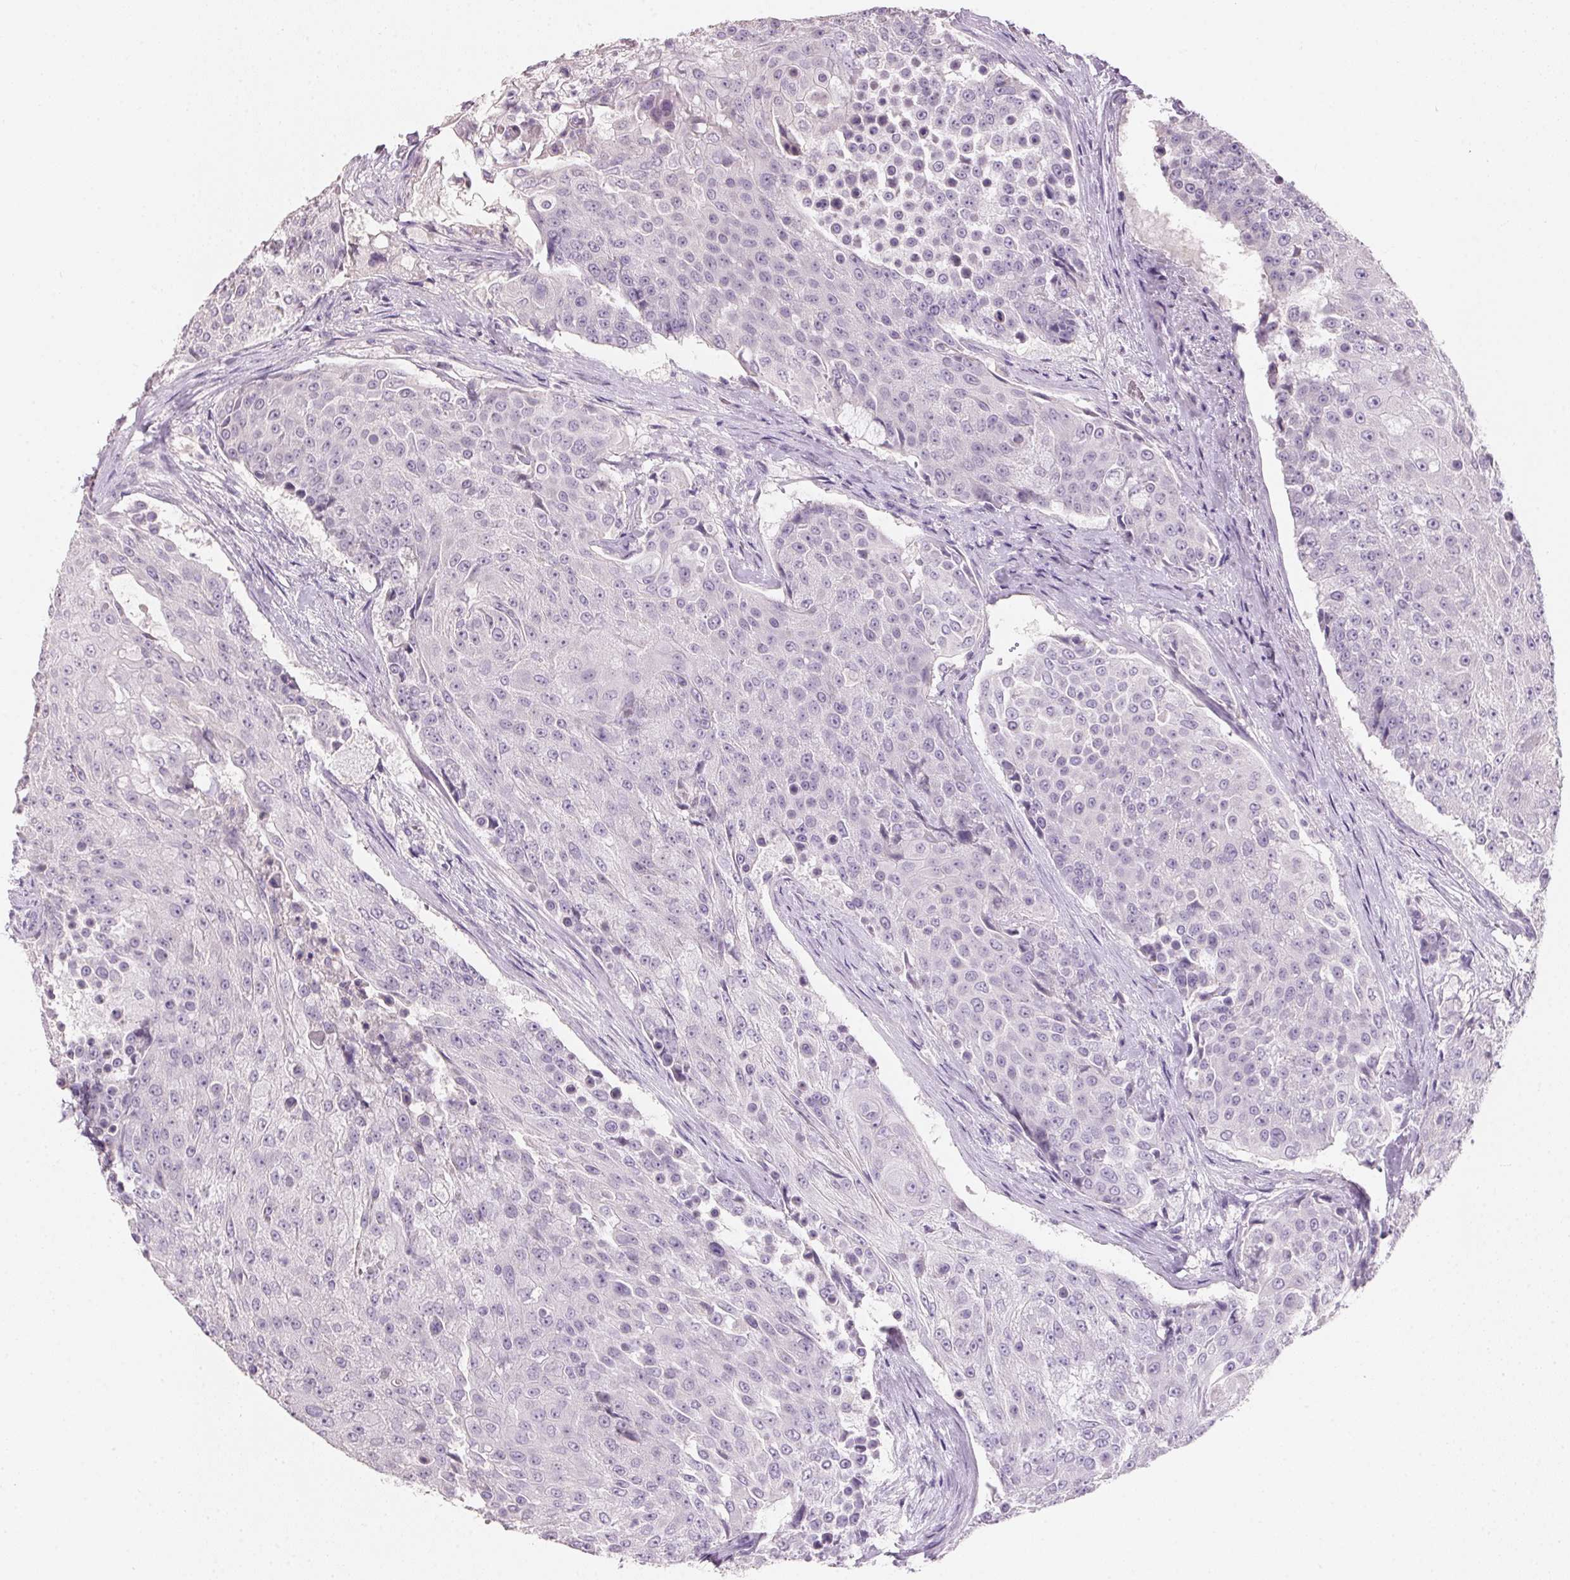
{"staining": {"intensity": "negative", "quantity": "none", "location": "none"}, "tissue": "urothelial cancer", "cell_type": "Tumor cells", "image_type": "cancer", "snomed": [{"axis": "morphology", "description": "Urothelial carcinoma, High grade"}, {"axis": "topography", "description": "Urinary bladder"}], "caption": "High power microscopy photomicrograph of an immunohistochemistry photomicrograph of high-grade urothelial carcinoma, revealing no significant staining in tumor cells.", "gene": "HSD17B1", "patient": {"sex": "female", "age": 63}}